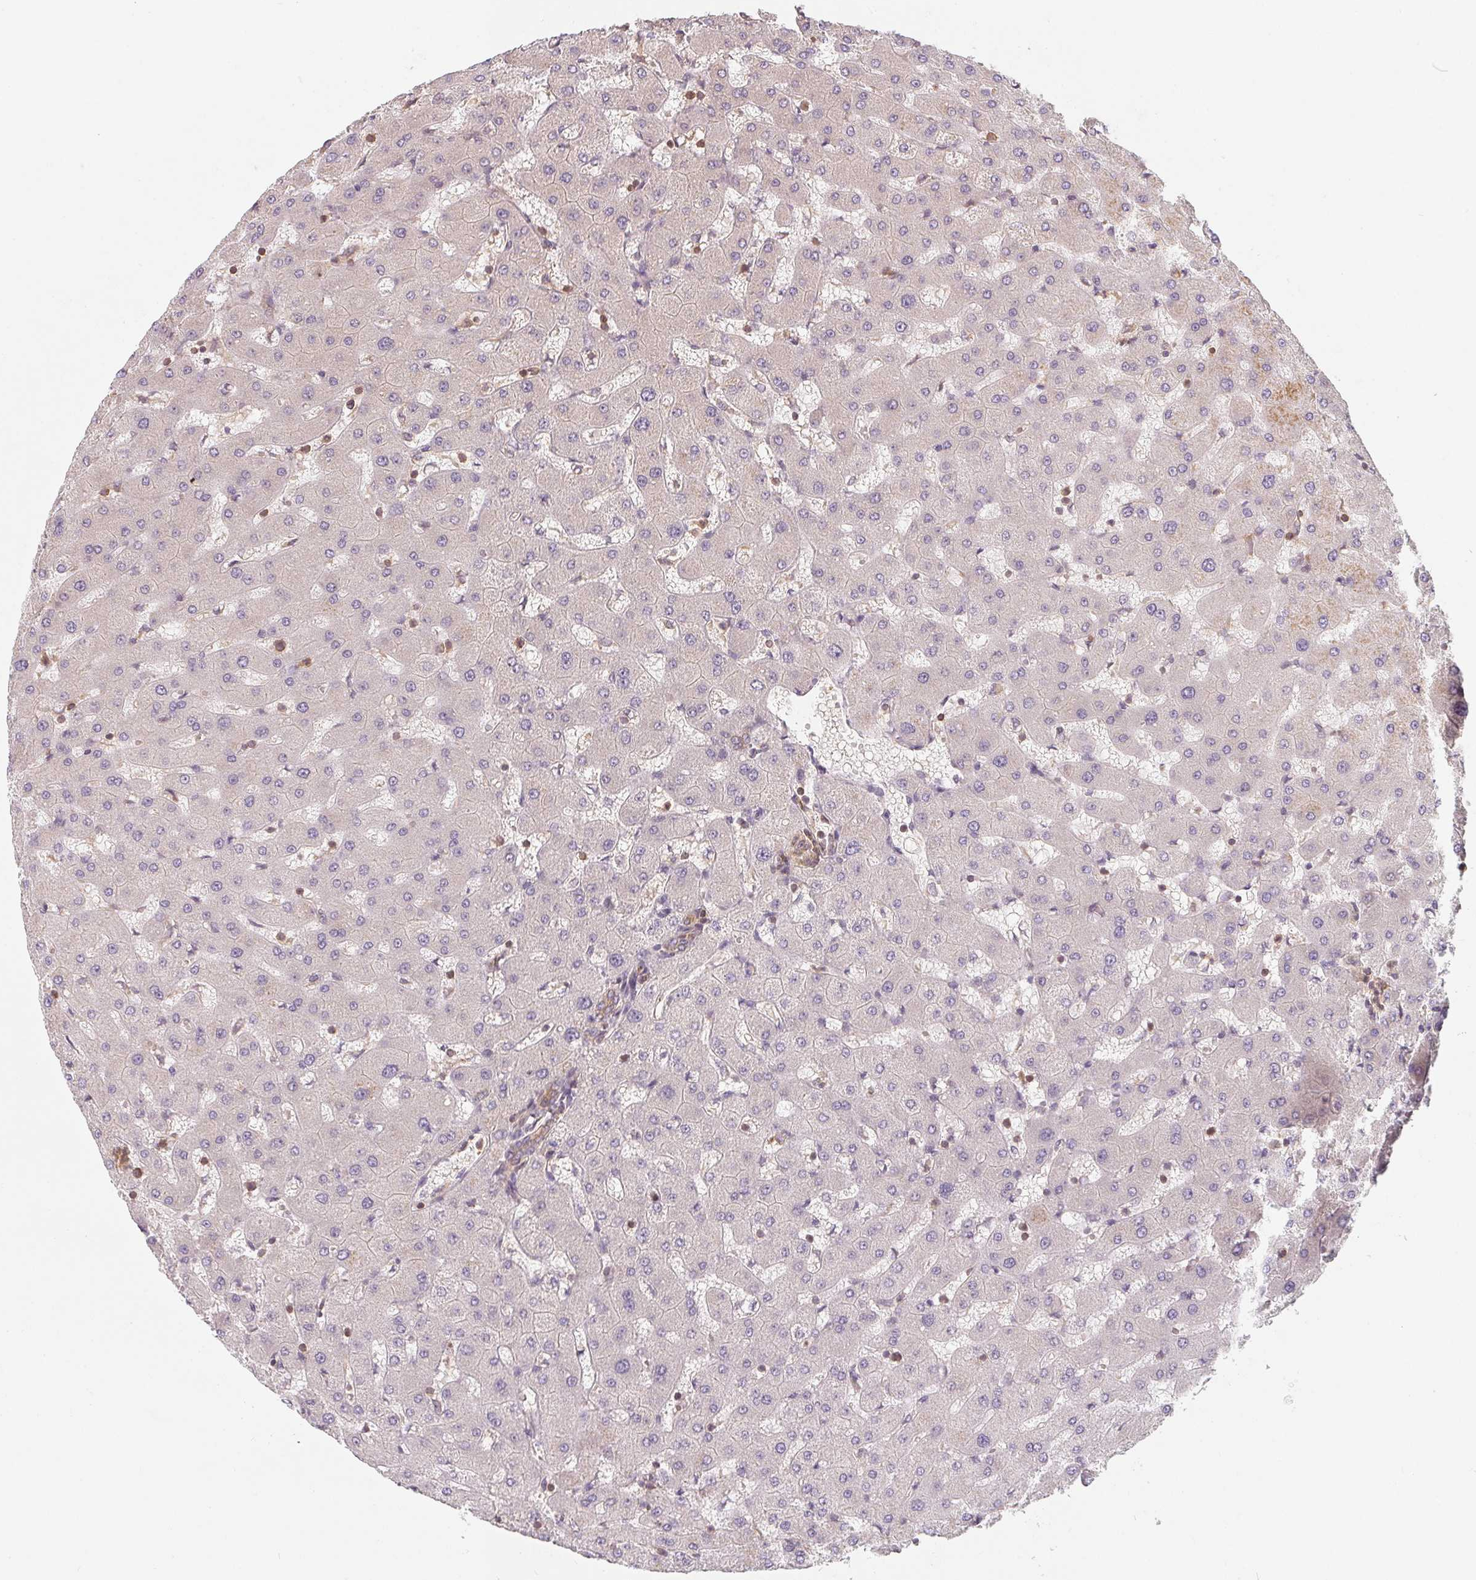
{"staining": {"intensity": "weak", "quantity": "25%-75%", "location": "cytoplasmic/membranous"}, "tissue": "liver", "cell_type": "Cholangiocytes", "image_type": "normal", "snomed": [{"axis": "morphology", "description": "Normal tissue, NOS"}, {"axis": "topography", "description": "Liver"}], "caption": "High-power microscopy captured an IHC micrograph of unremarkable liver, revealing weak cytoplasmic/membranous positivity in about 25%-75% of cholangiocytes. (IHC, brightfield microscopy, high magnification).", "gene": "ANKRD13A", "patient": {"sex": "female", "age": 63}}